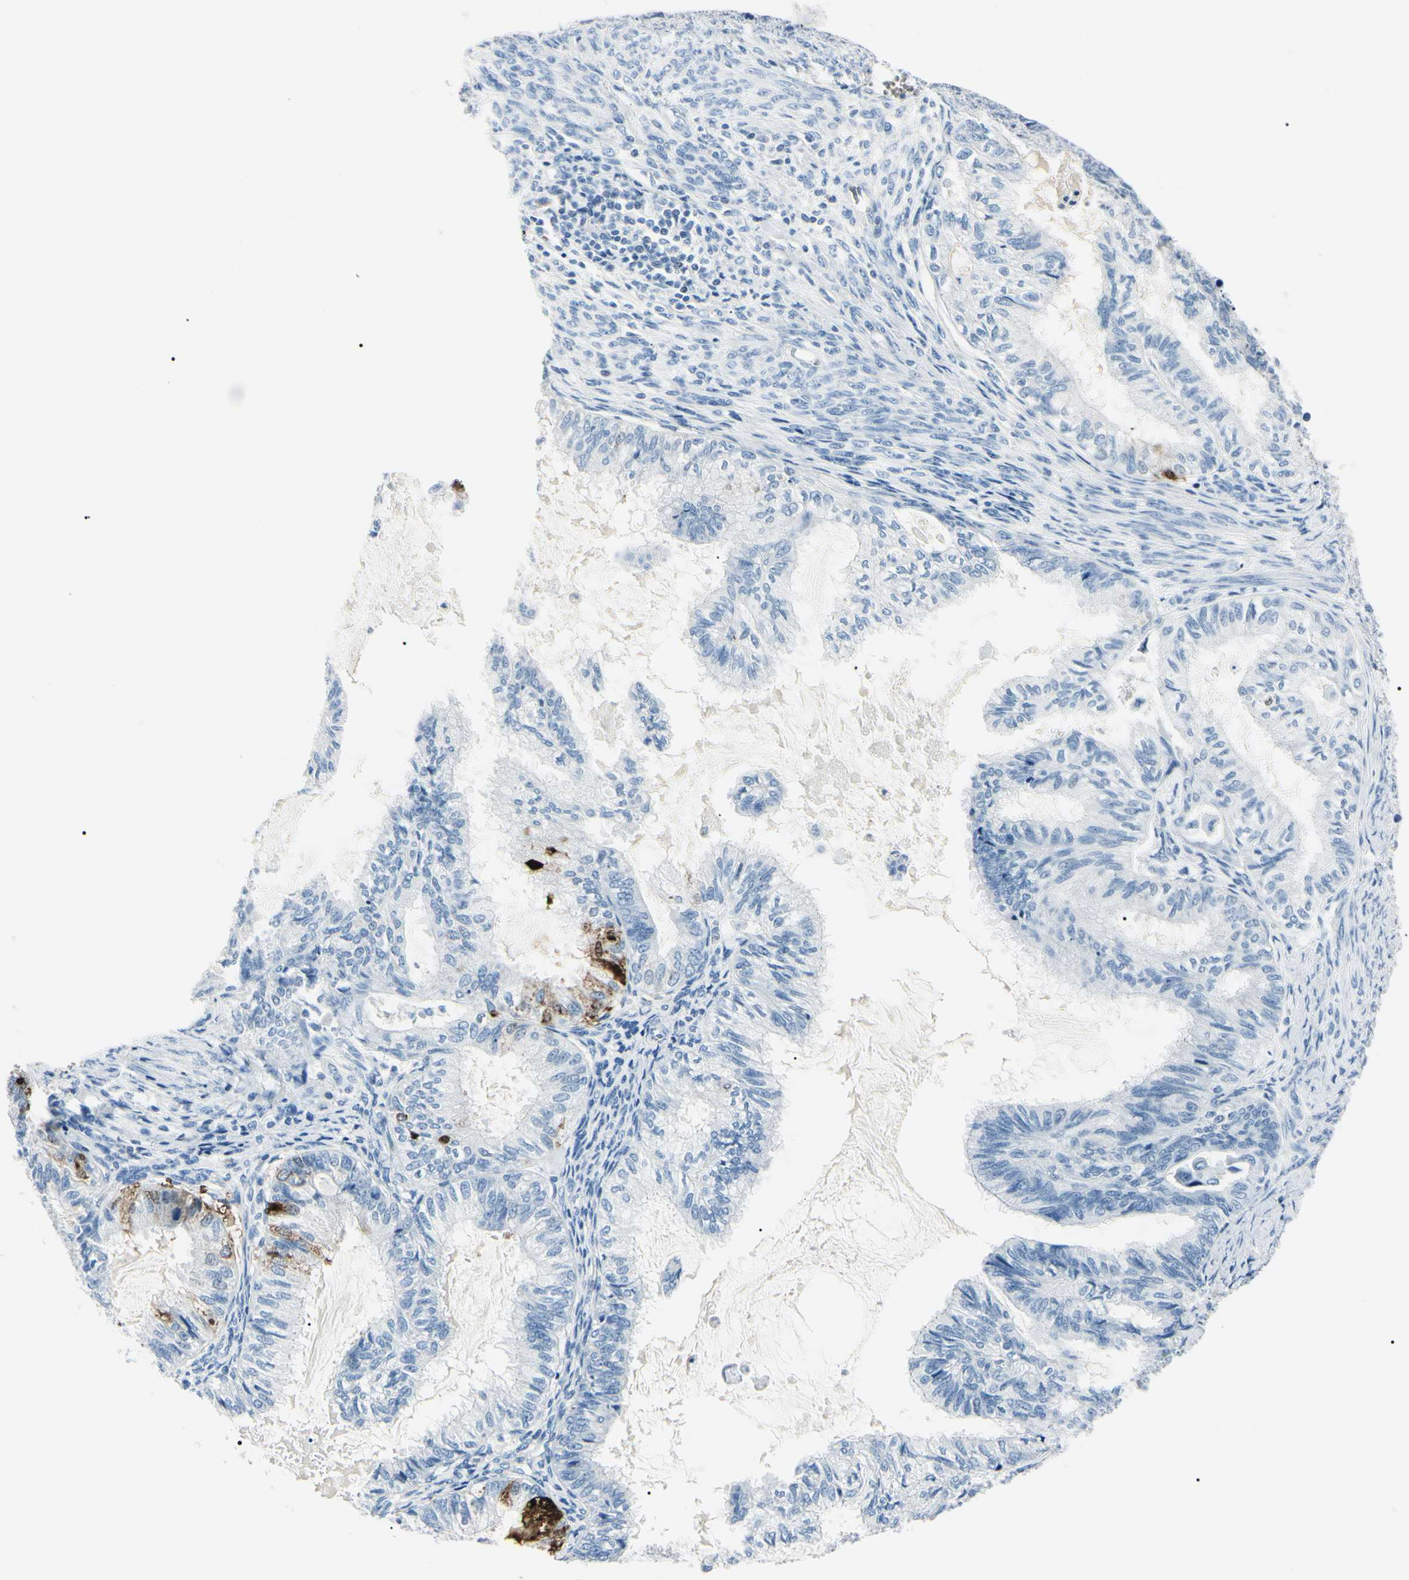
{"staining": {"intensity": "negative", "quantity": "none", "location": "none"}, "tissue": "cervical cancer", "cell_type": "Tumor cells", "image_type": "cancer", "snomed": [{"axis": "morphology", "description": "Normal tissue, NOS"}, {"axis": "morphology", "description": "Adenocarcinoma, NOS"}, {"axis": "topography", "description": "Cervix"}, {"axis": "topography", "description": "Endometrium"}], "caption": "Immunohistochemistry (IHC) histopathology image of neoplastic tissue: adenocarcinoma (cervical) stained with DAB shows no significant protein positivity in tumor cells.", "gene": "CA2", "patient": {"sex": "female", "age": 86}}